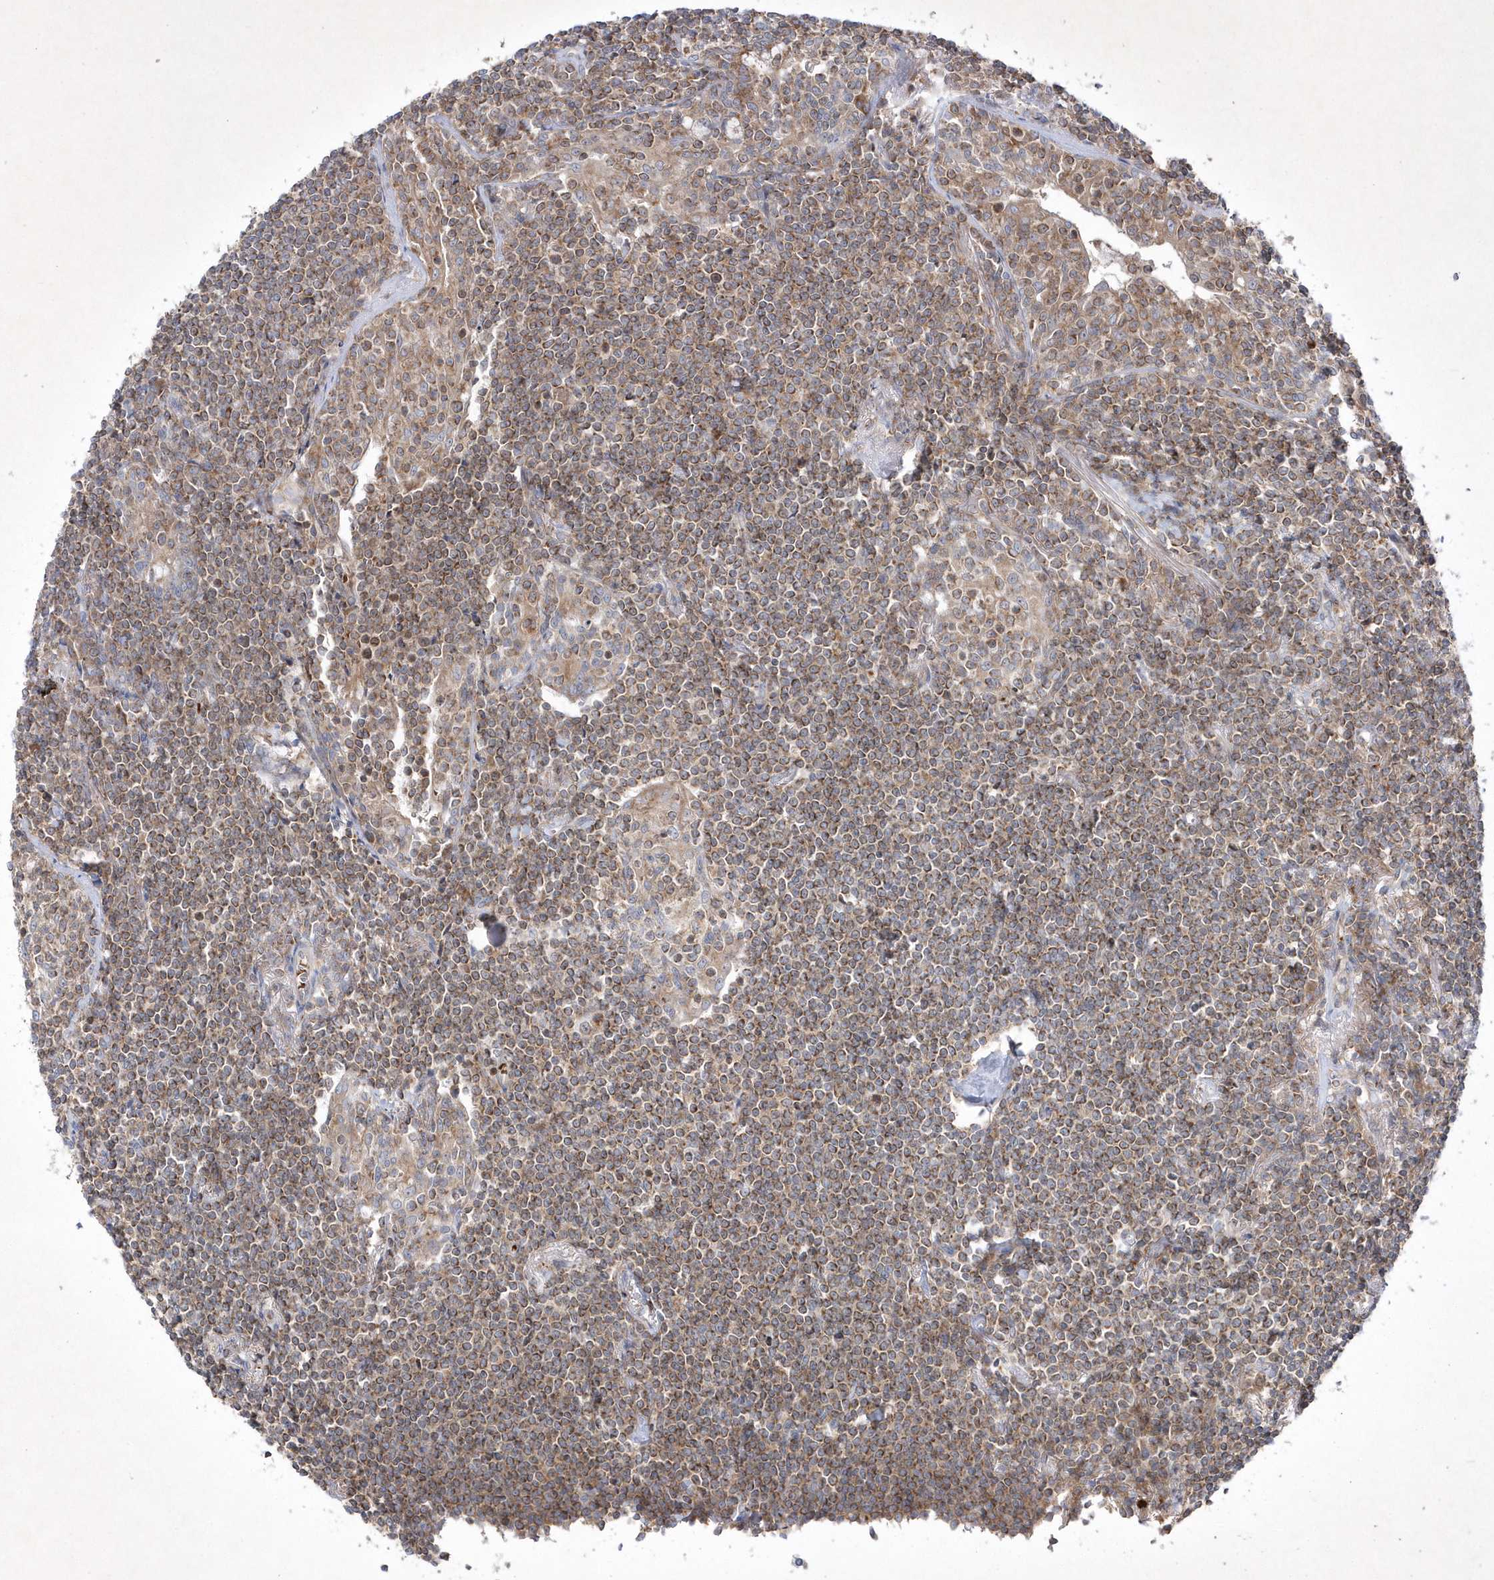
{"staining": {"intensity": "moderate", "quantity": ">75%", "location": "cytoplasmic/membranous"}, "tissue": "lymphoma", "cell_type": "Tumor cells", "image_type": "cancer", "snomed": [{"axis": "morphology", "description": "Malignant lymphoma, non-Hodgkin's type, Low grade"}, {"axis": "topography", "description": "Lung"}], "caption": "Lymphoma stained with DAB (3,3'-diaminobenzidine) IHC demonstrates medium levels of moderate cytoplasmic/membranous expression in approximately >75% of tumor cells. (IHC, brightfield microscopy, high magnification).", "gene": "OPA1", "patient": {"sex": "female", "age": 71}}